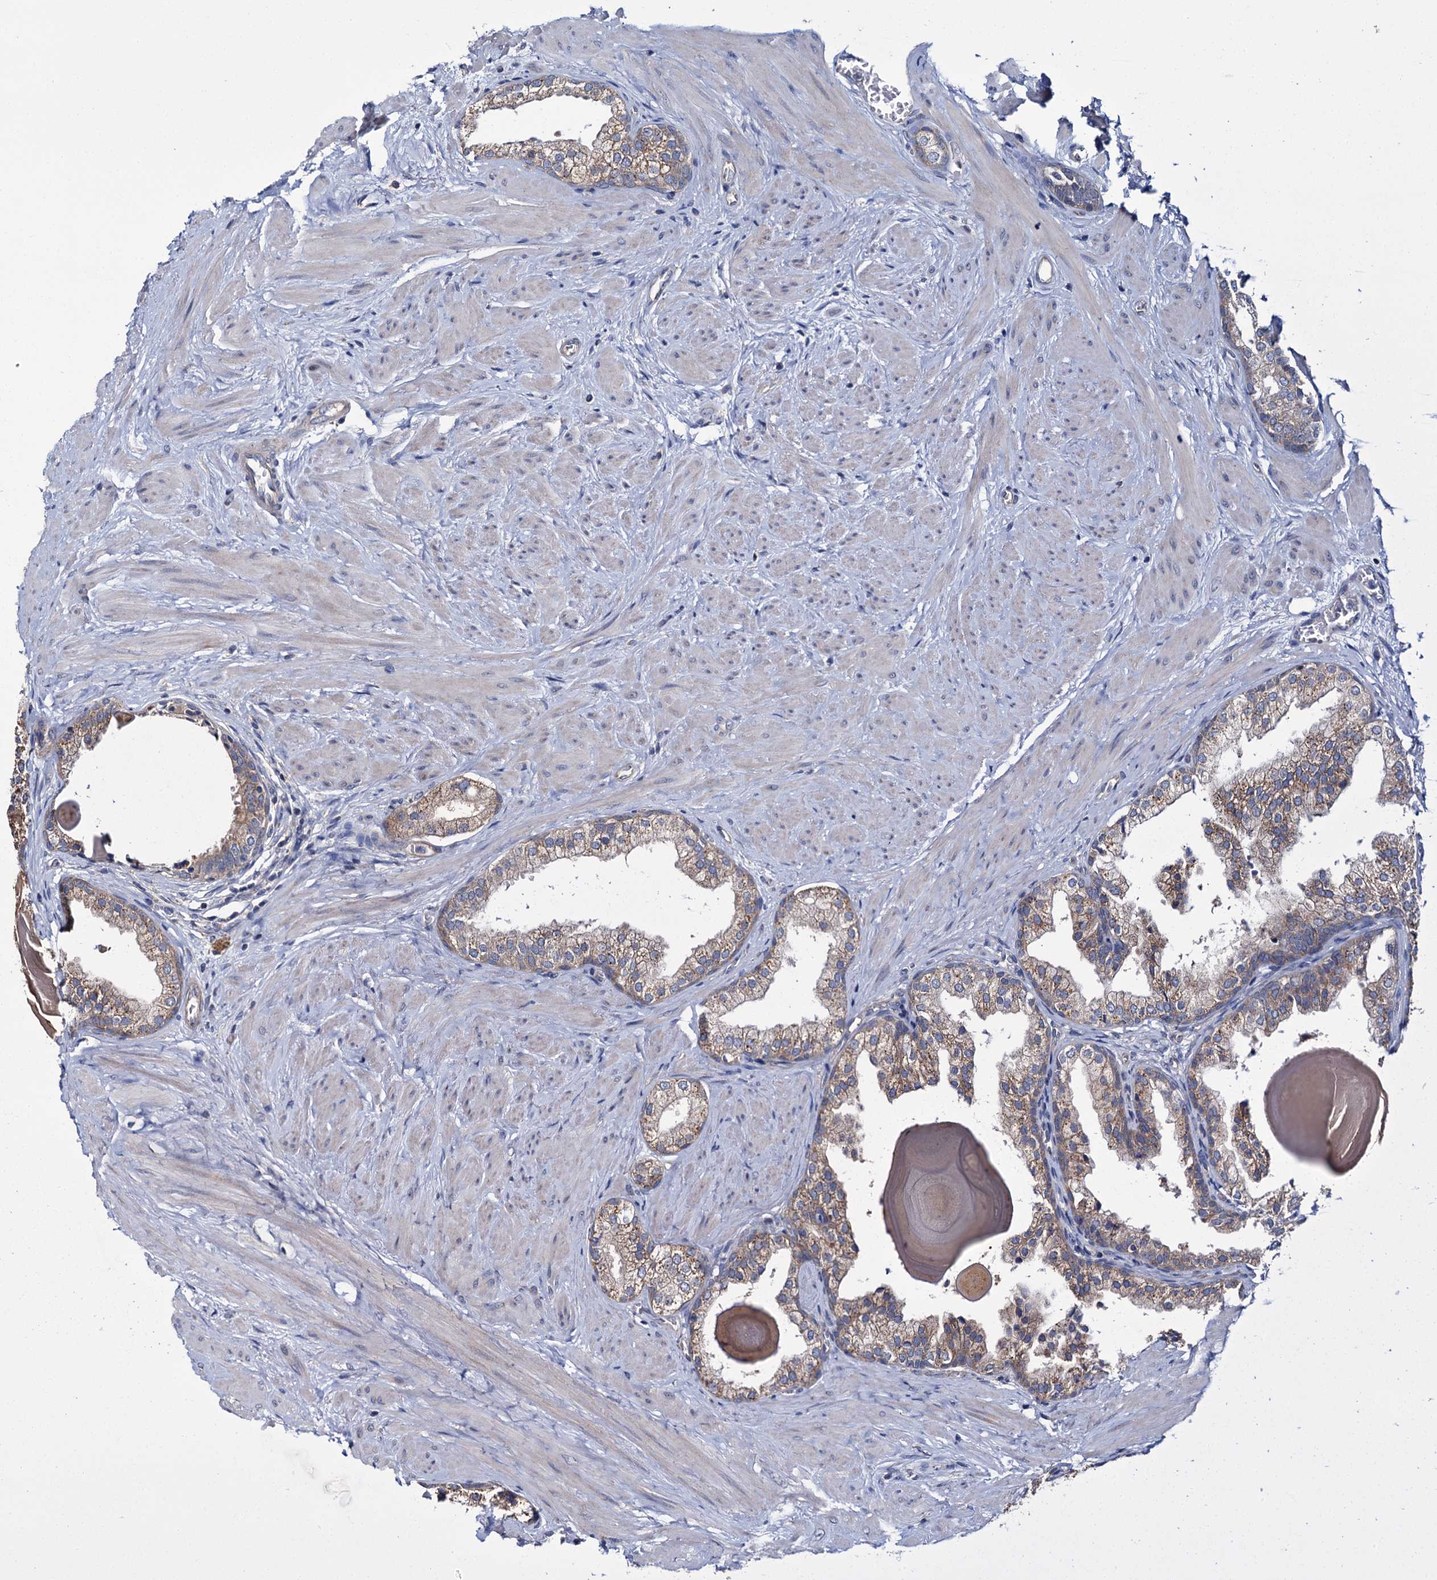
{"staining": {"intensity": "moderate", "quantity": ">75%", "location": "cytoplasmic/membranous"}, "tissue": "prostate", "cell_type": "Glandular cells", "image_type": "normal", "snomed": [{"axis": "morphology", "description": "Normal tissue, NOS"}, {"axis": "topography", "description": "Prostate"}], "caption": "Human prostate stained with a brown dye reveals moderate cytoplasmic/membranous positive expression in about >75% of glandular cells.", "gene": "CEP295", "patient": {"sex": "male", "age": 48}}